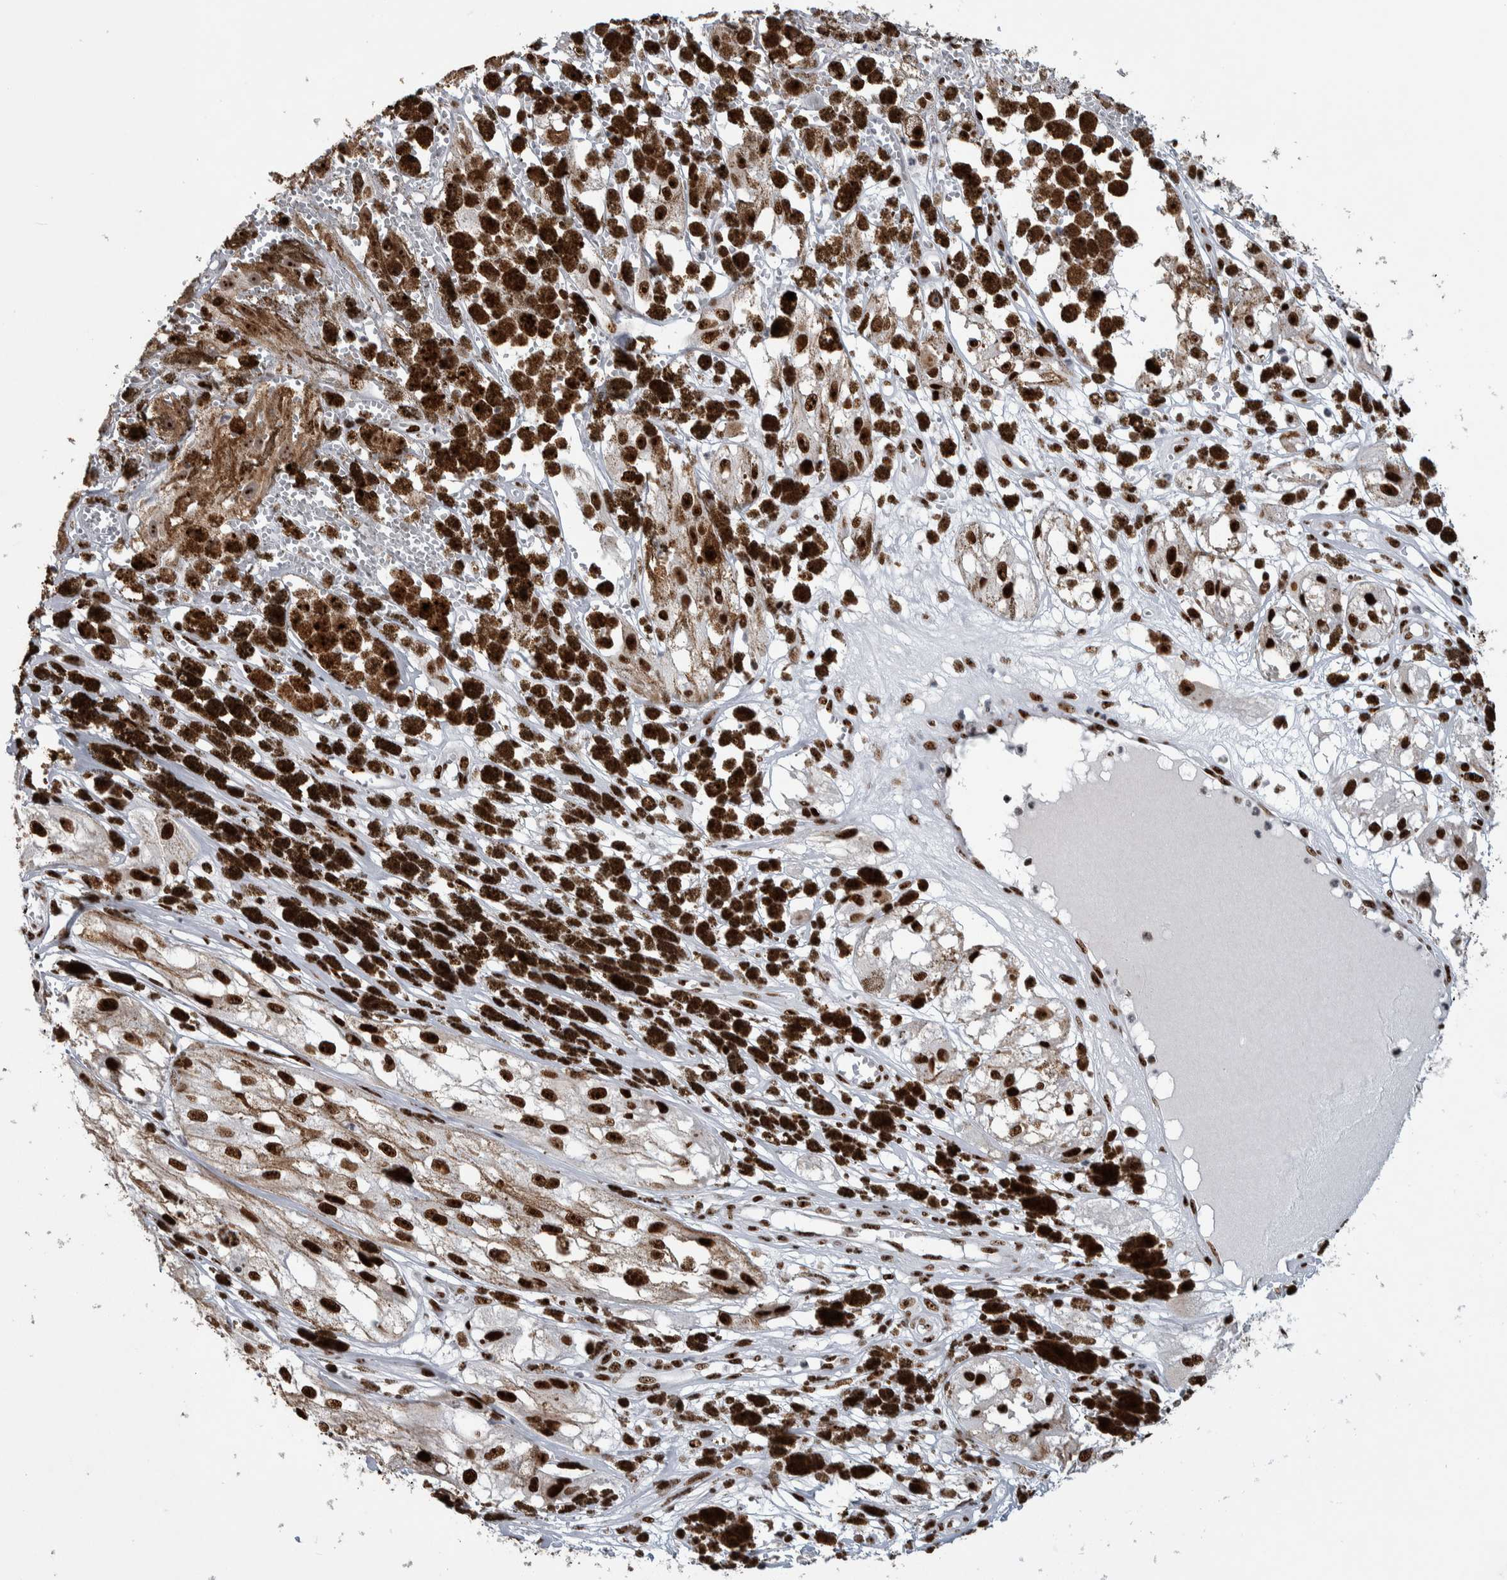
{"staining": {"intensity": "strong", "quantity": ">75%", "location": "nuclear"}, "tissue": "melanoma", "cell_type": "Tumor cells", "image_type": "cancer", "snomed": [{"axis": "morphology", "description": "Malignant melanoma, NOS"}, {"axis": "topography", "description": "Skin"}], "caption": "Melanoma stained for a protein (brown) exhibits strong nuclear positive positivity in approximately >75% of tumor cells.", "gene": "NCL", "patient": {"sex": "male", "age": 88}}